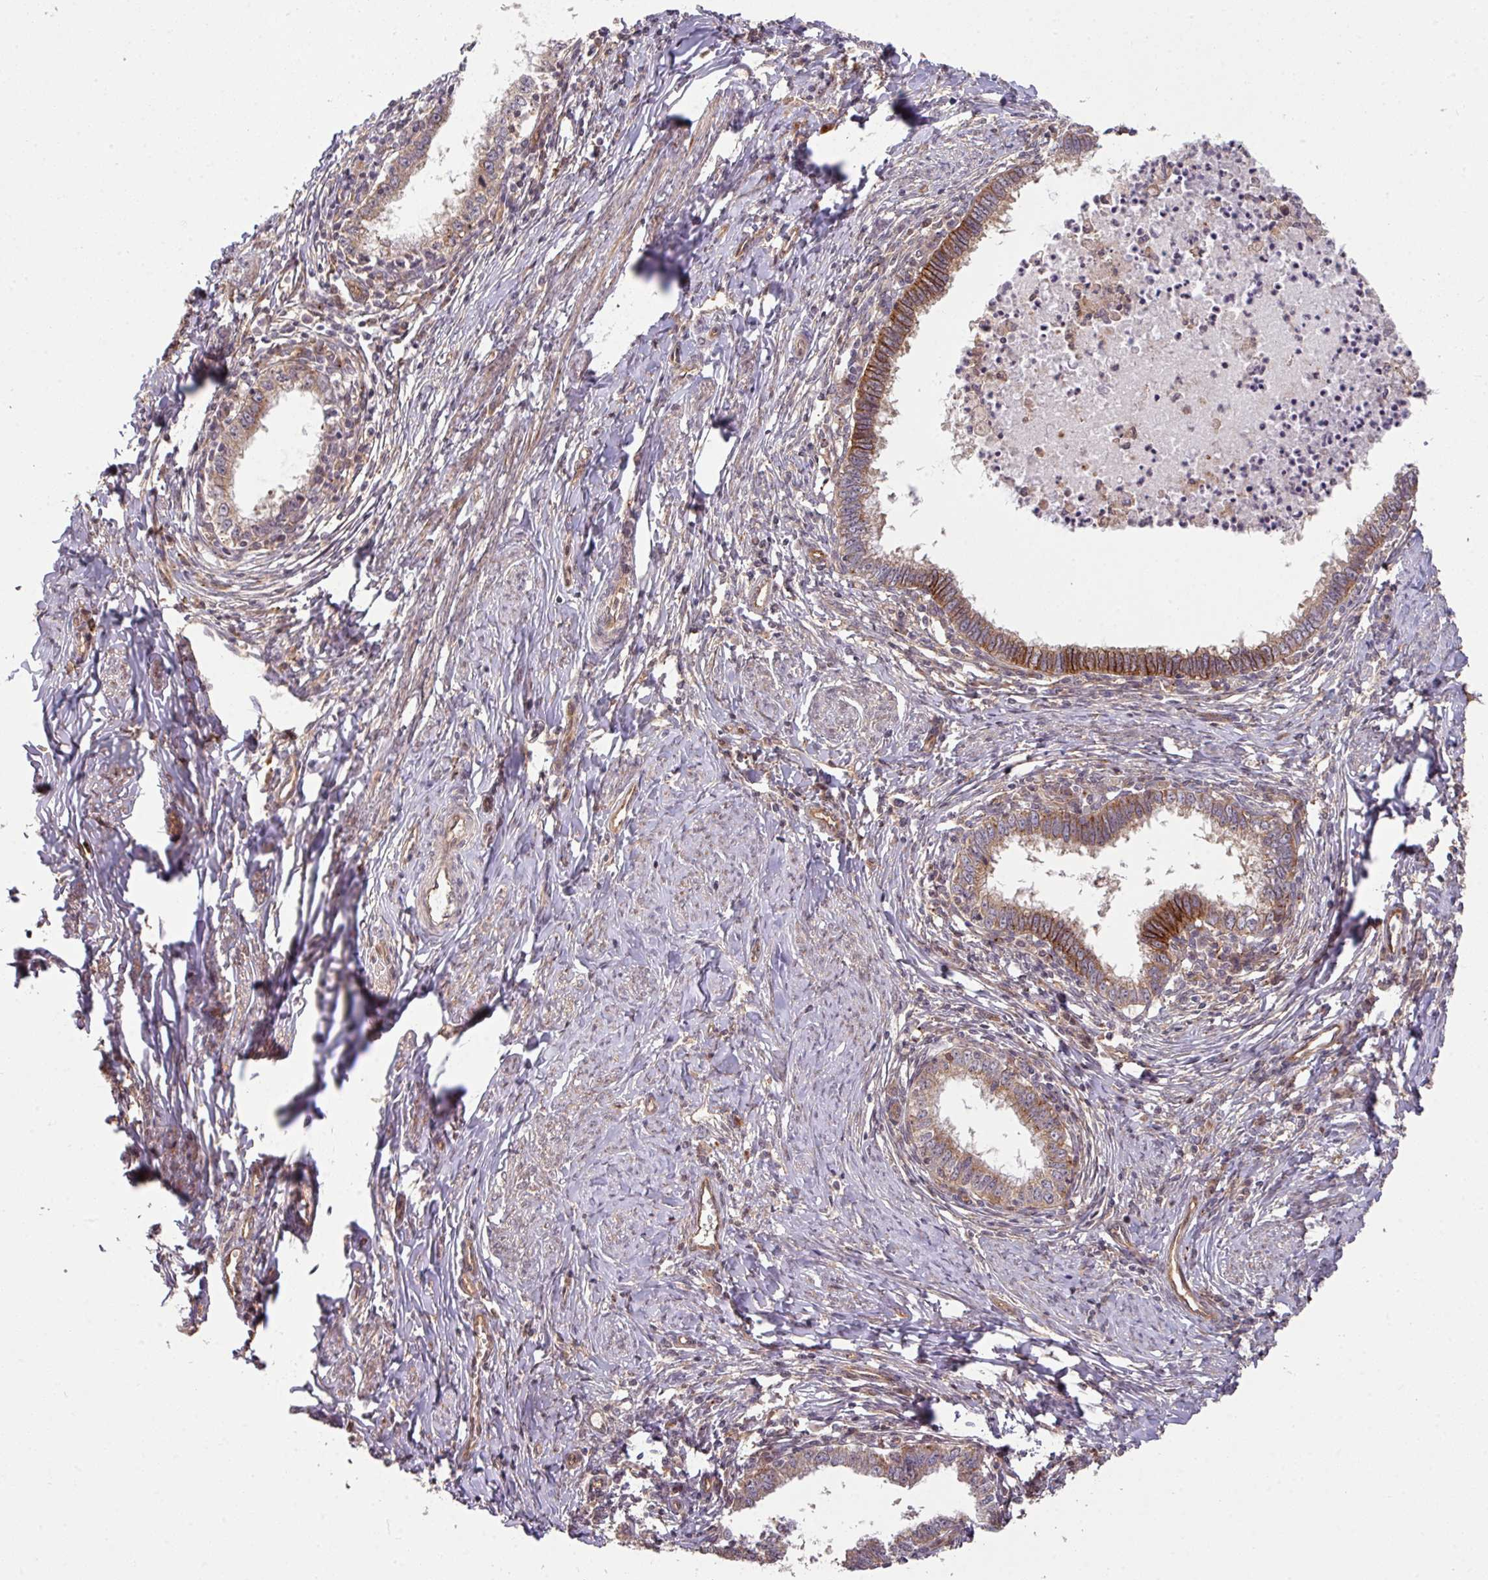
{"staining": {"intensity": "moderate", "quantity": ">75%", "location": "cytoplasmic/membranous"}, "tissue": "cervical cancer", "cell_type": "Tumor cells", "image_type": "cancer", "snomed": [{"axis": "morphology", "description": "Adenocarcinoma, NOS"}, {"axis": "topography", "description": "Cervix"}], "caption": "The immunohistochemical stain shows moderate cytoplasmic/membranous expression in tumor cells of cervical cancer tissue.", "gene": "CYFIP2", "patient": {"sex": "female", "age": 36}}